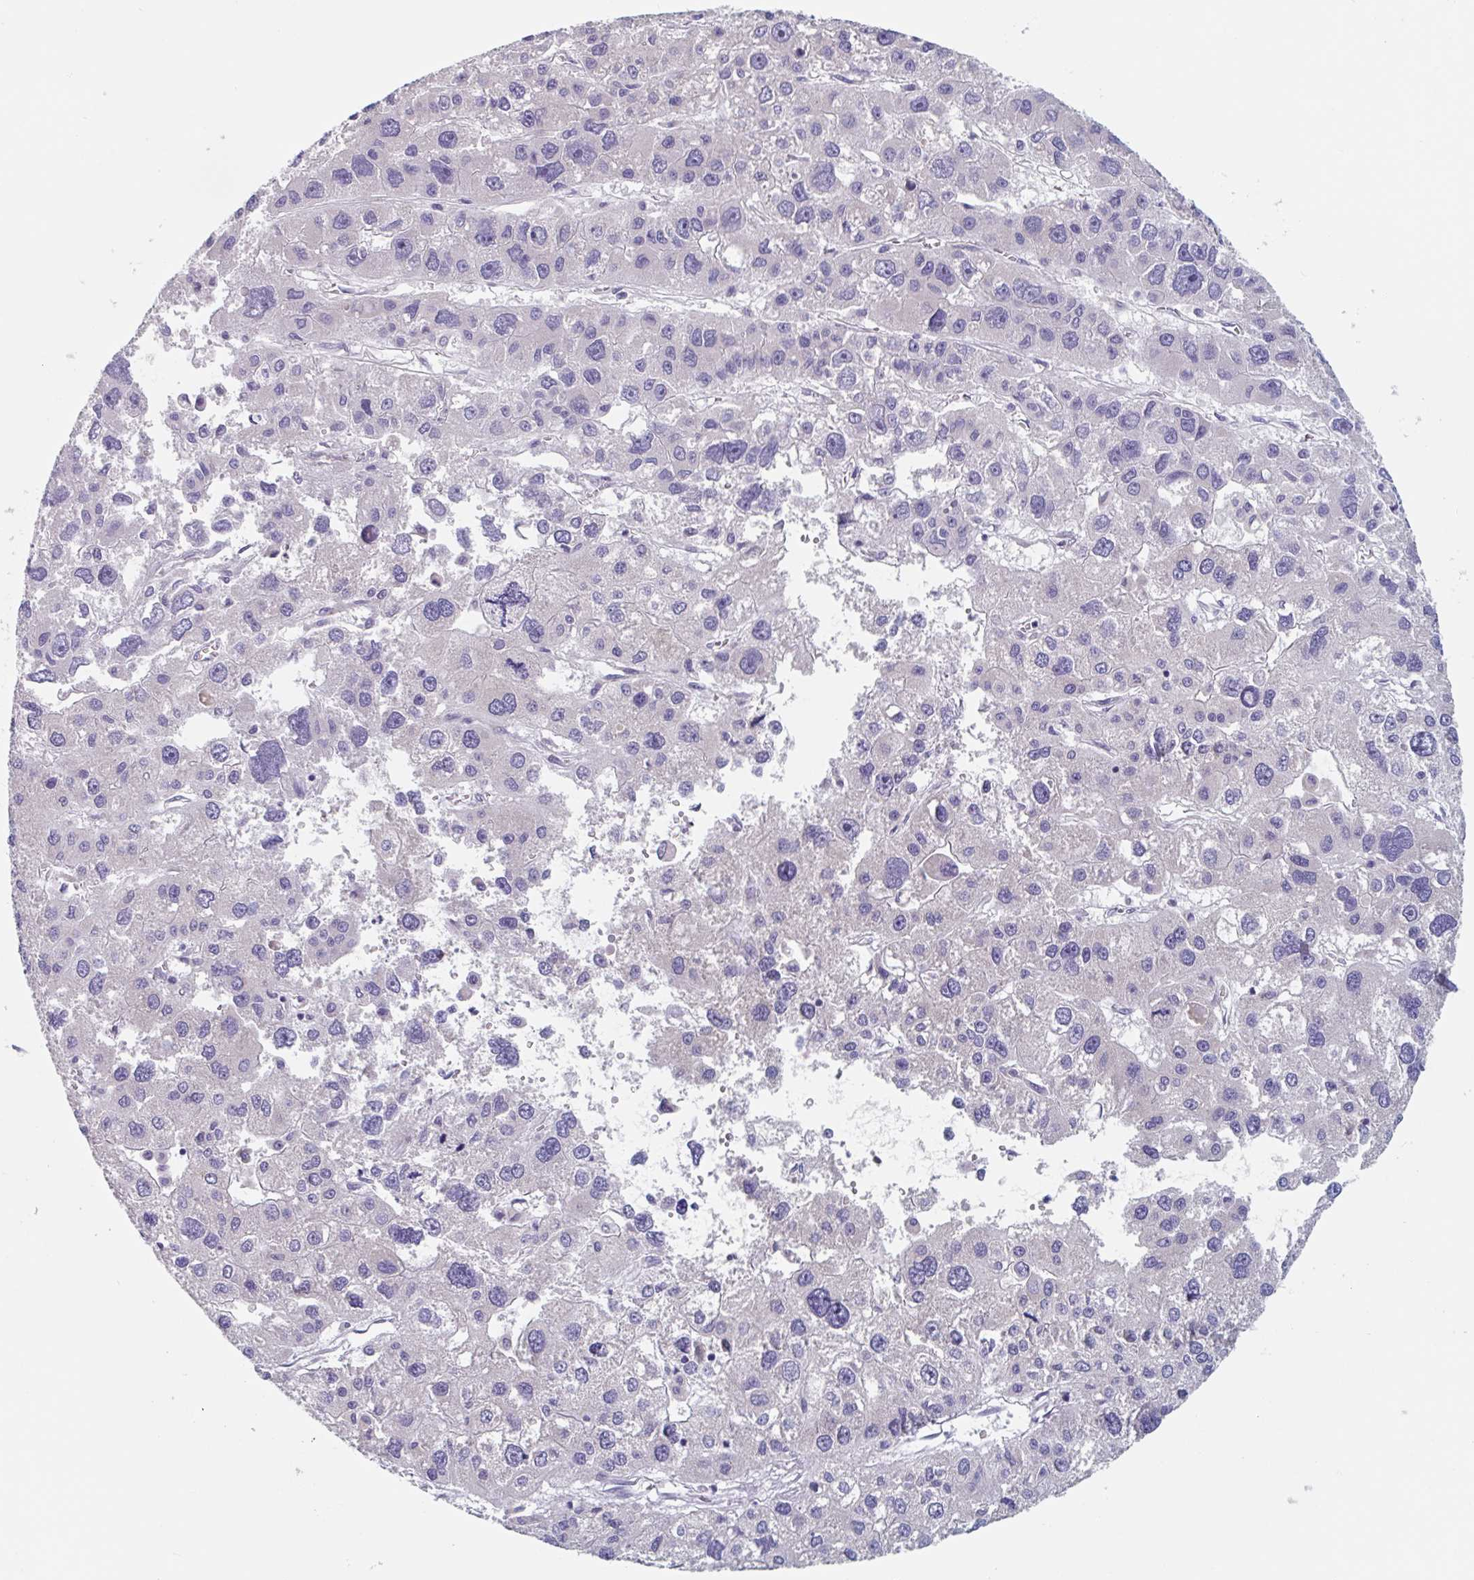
{"staining": {"intensity": "negative", "quantity": "none", "location": "none"}, "tissue": "liver cancer", "cell_type": "Tumor cells", "image_type": "cancer", "snomed": [{"axis": "morphology", "description": "Carcinoma, Hepatocellular, NOS"}, {"axis": "topography", "description": "Liver"}], "caption": "DAB immunohistochemical staining of human liver hepatocellular carcinoma reveals no significant expression in tumor cells.", "gene": "ABHD16A", "patient": {"sex": "male", "age": 73}}